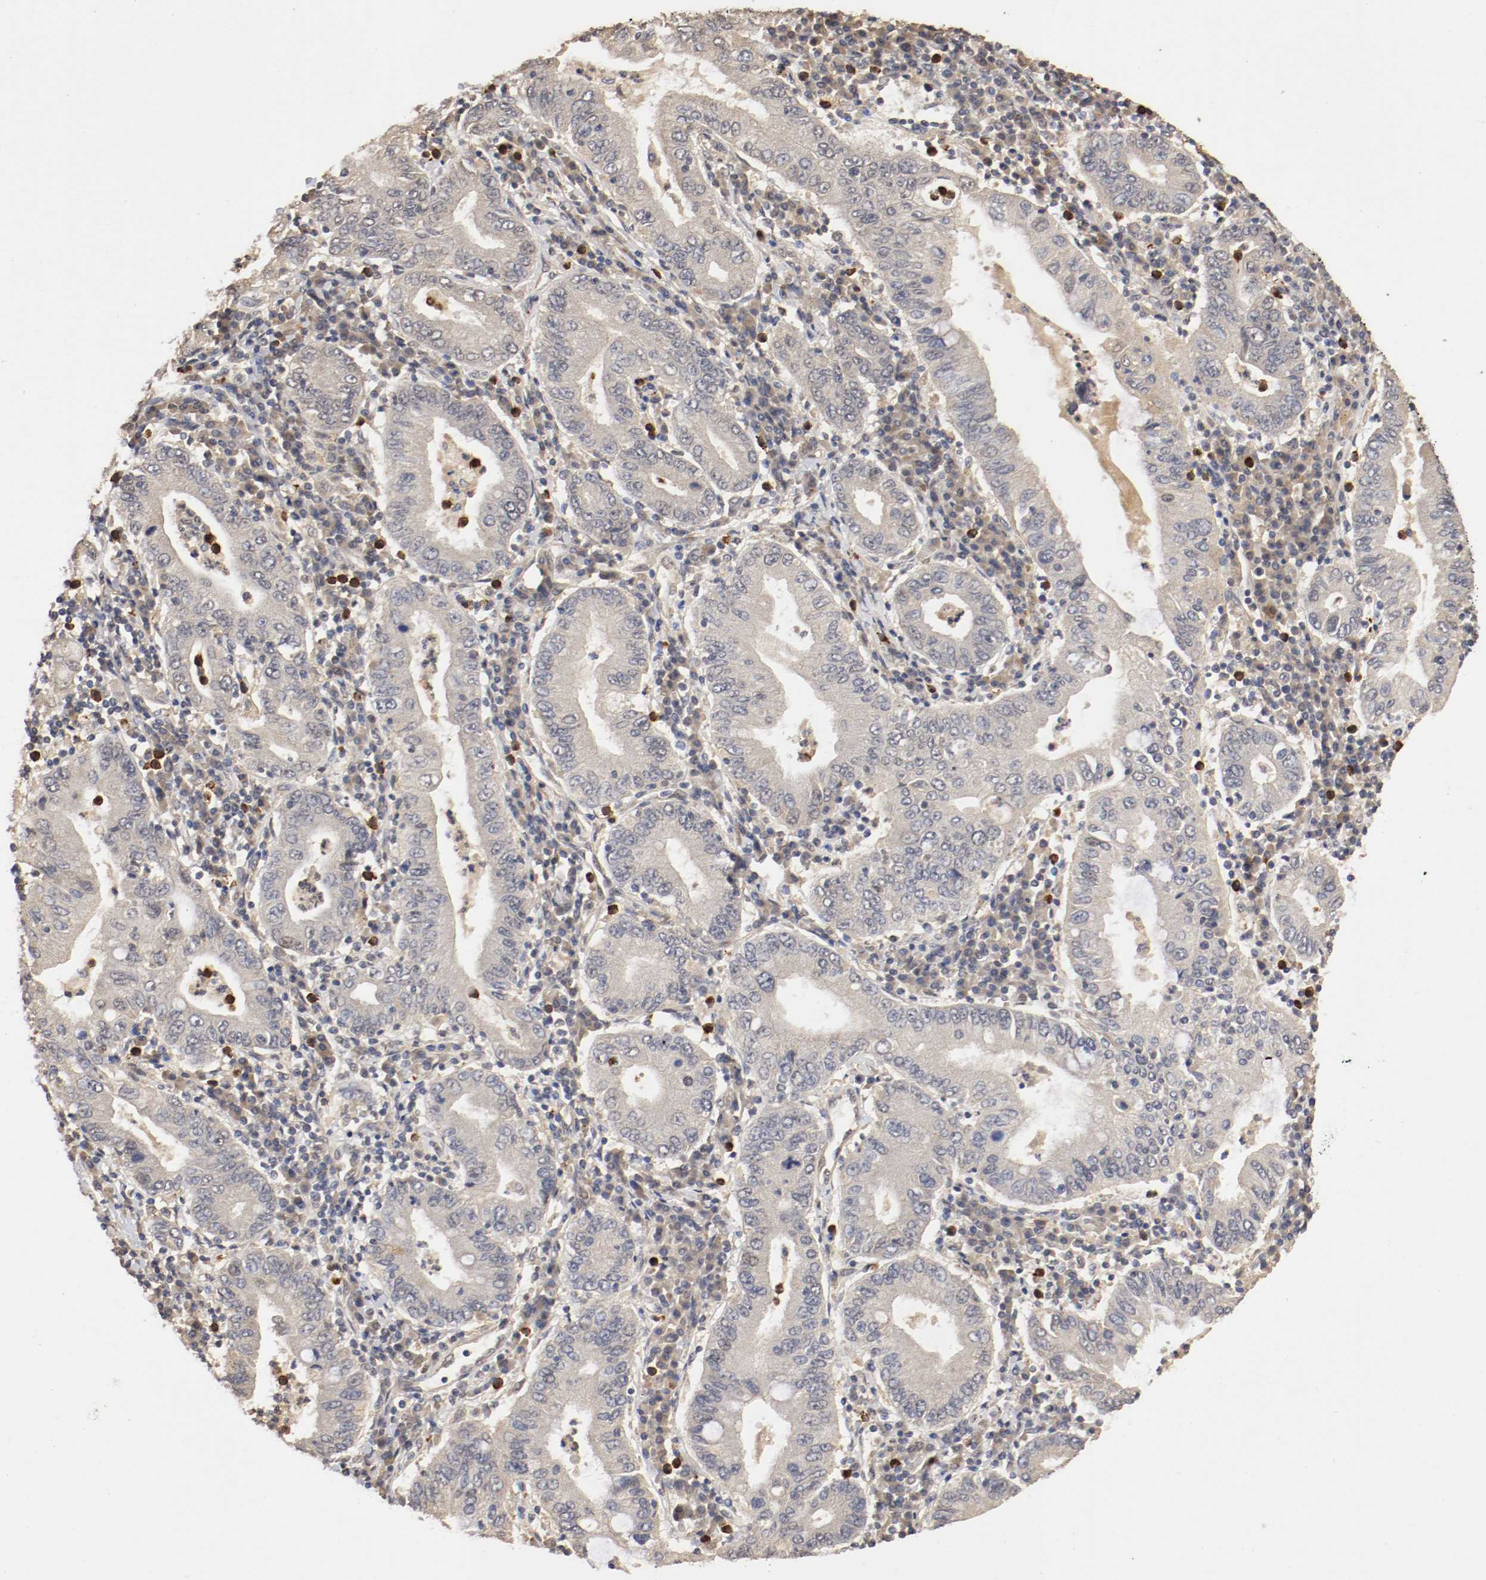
{"staining": {"intensity": "weak", "quantity": "25%-75%", "location": "cytoplasmic/membranous"}, "tissue": "stomach cancer", "cell_type": "Tumor cells", "image_type": "cancer", "snomed": [{"axis": "morphology", "description": "Normal tissue, NOS"}, {"axis": "morphology", "description": "Adenocarcinoma, NOS"}, {"axis": "topography", "description": "Esophagus"}, {"axis": "topography", "description": "Stomach, upper"}, {"axis": "topography", "description": "Peripheral nerve tissue"}], "caption": "Protein analysis of stomach adenocarcinoma tissue demonstrates weak cytoplasmic/membranous expression in approximately 25%-75% of tumor cells.", "gene": "TNFRSF1B", "patient": {"sex": "male", "age": 62}}